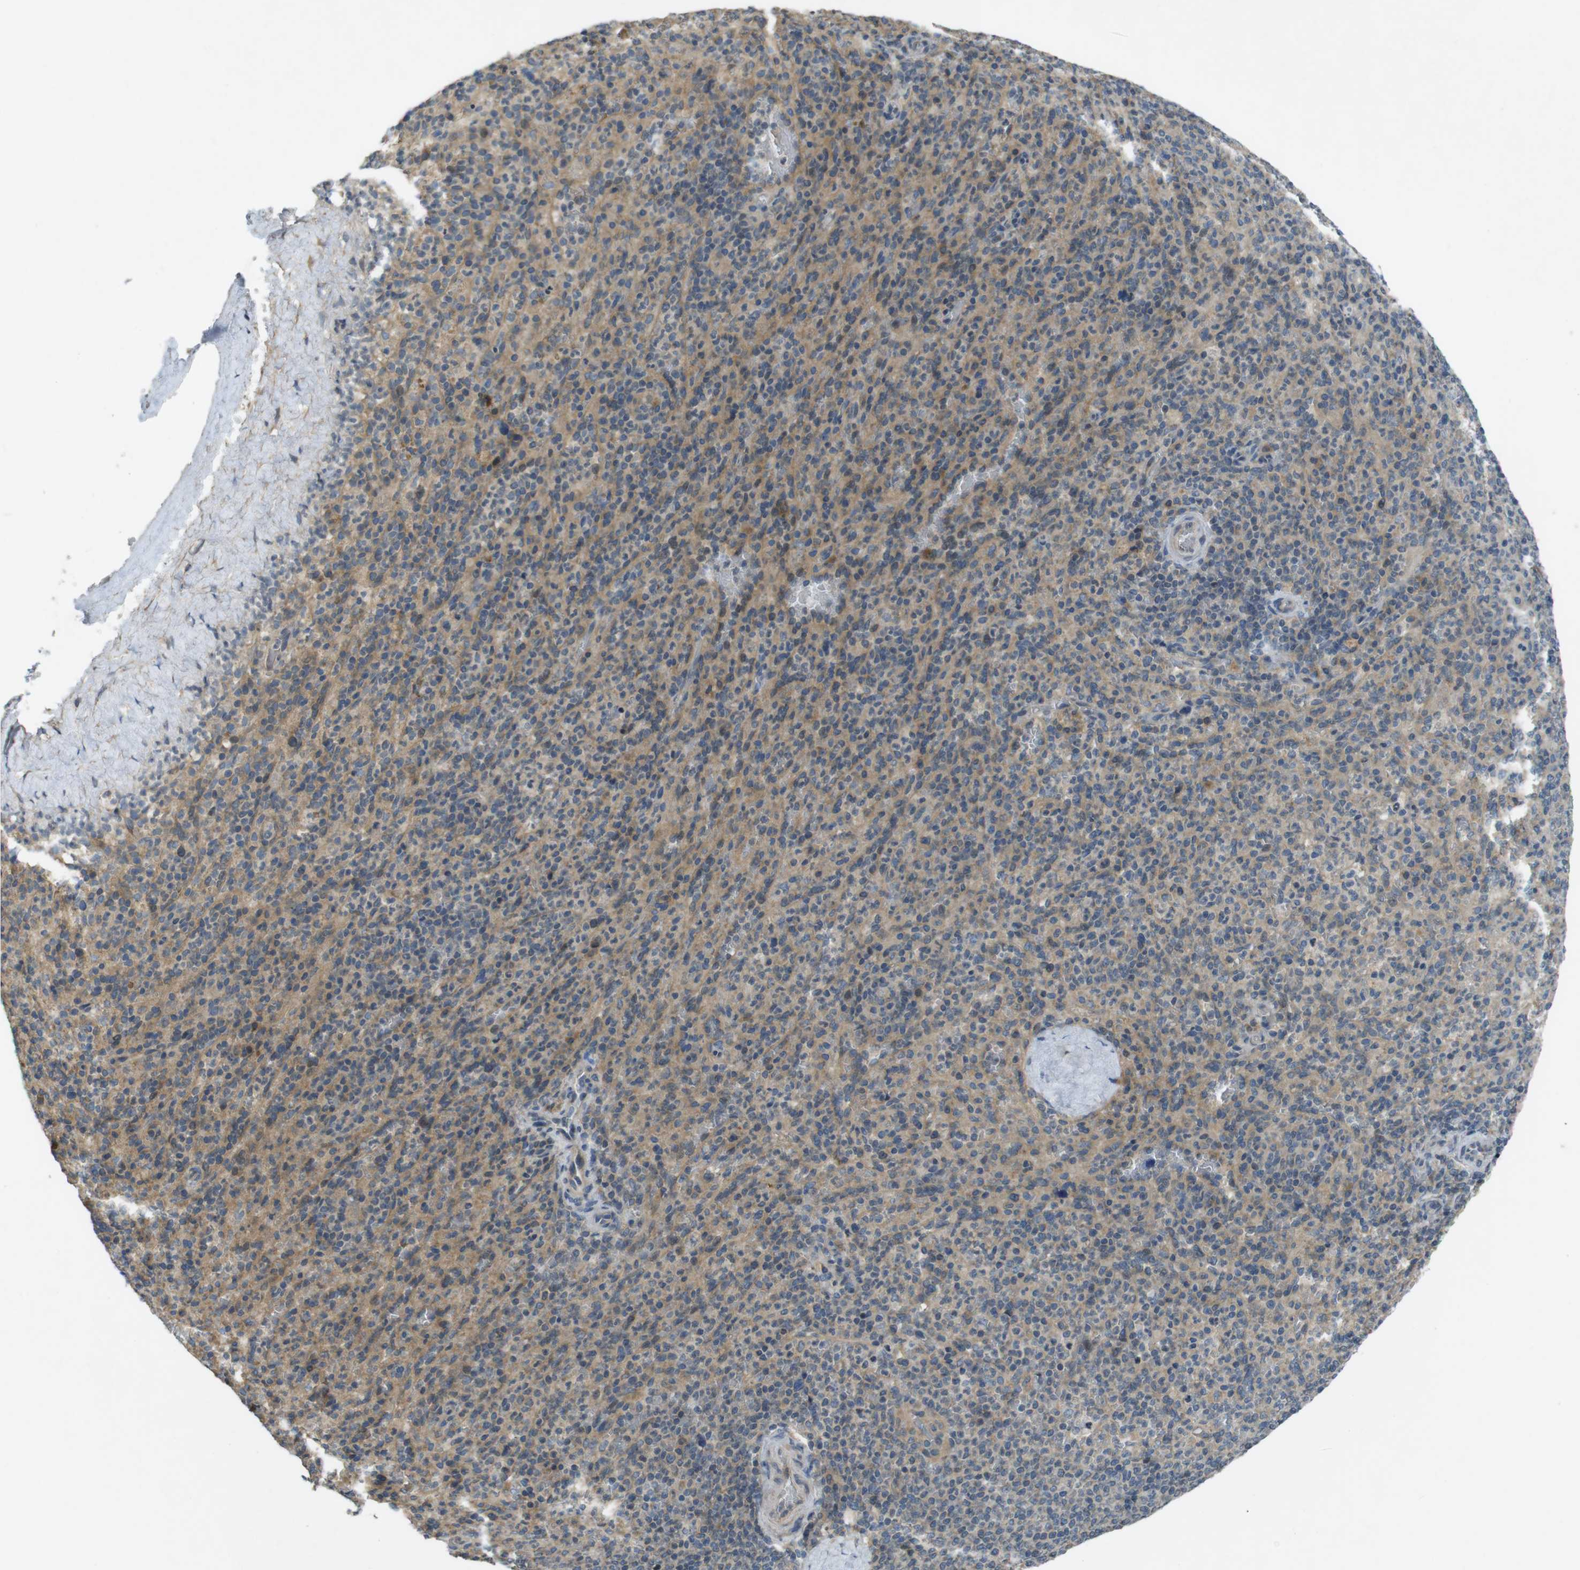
{"staining": {"intensity": "weak", "quantity": "25%-75%", "location": "cytoplasmic/membranous"}, "tissue": "spleen", "cell_type": "Cells in red pulp", "image_type": "normal", "snomed": [{"axis": "morphology", "description": "Normal tissue, NOS"}, {"axis": "topography", "description": "Spleen"}], "caption": "Immunohistochemical staining of benign spleen displays 25%-75% levels of weak cytoplasmic/membranous protein staining in approximately 25%-75% of cells in red pulp. Nuclei are stained in blue.", "gene": "CLTC", "patient": {"sex": "male", "age": 36}}